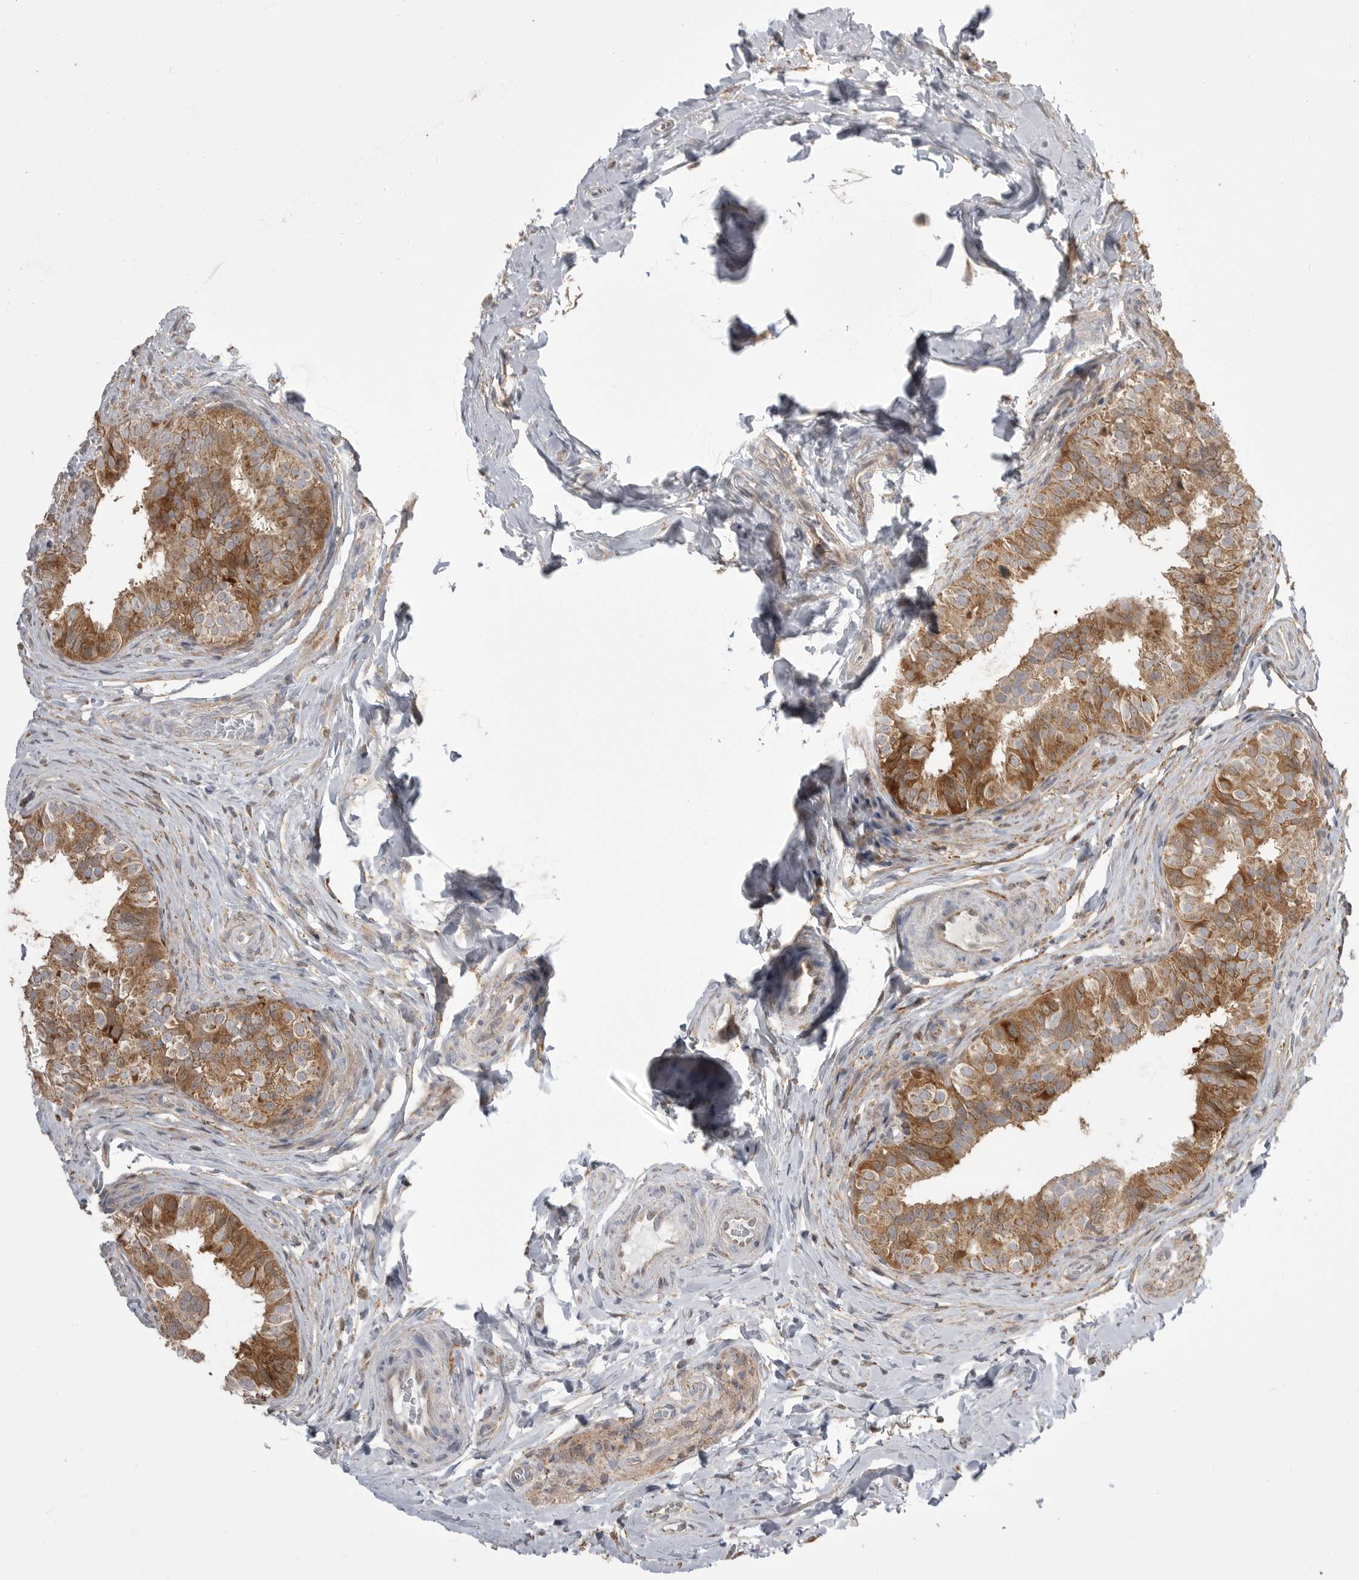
{"staining": {"intensity": "strong", "quantity": ">75%", "location": "cytoplasmic/membranous"}, "tissue": "epididymis", "cell_type": "Glandular cells", "image_type": "normal", "snomed": [{"axis": "morphology", "description": "Normal tissue, NOS"}, {"axis": "topography", "description": "Epididymis"}], "caption": "Protein analysis of normal epididymis exhibits strong cytoplasmic/membranous staining in about >75% of glandular cells. (DAB IHC, brown staining for protein, blue staining for nuclei).", "gene": "KYAT3", "patient": {"sex": "male", "age": 49}}